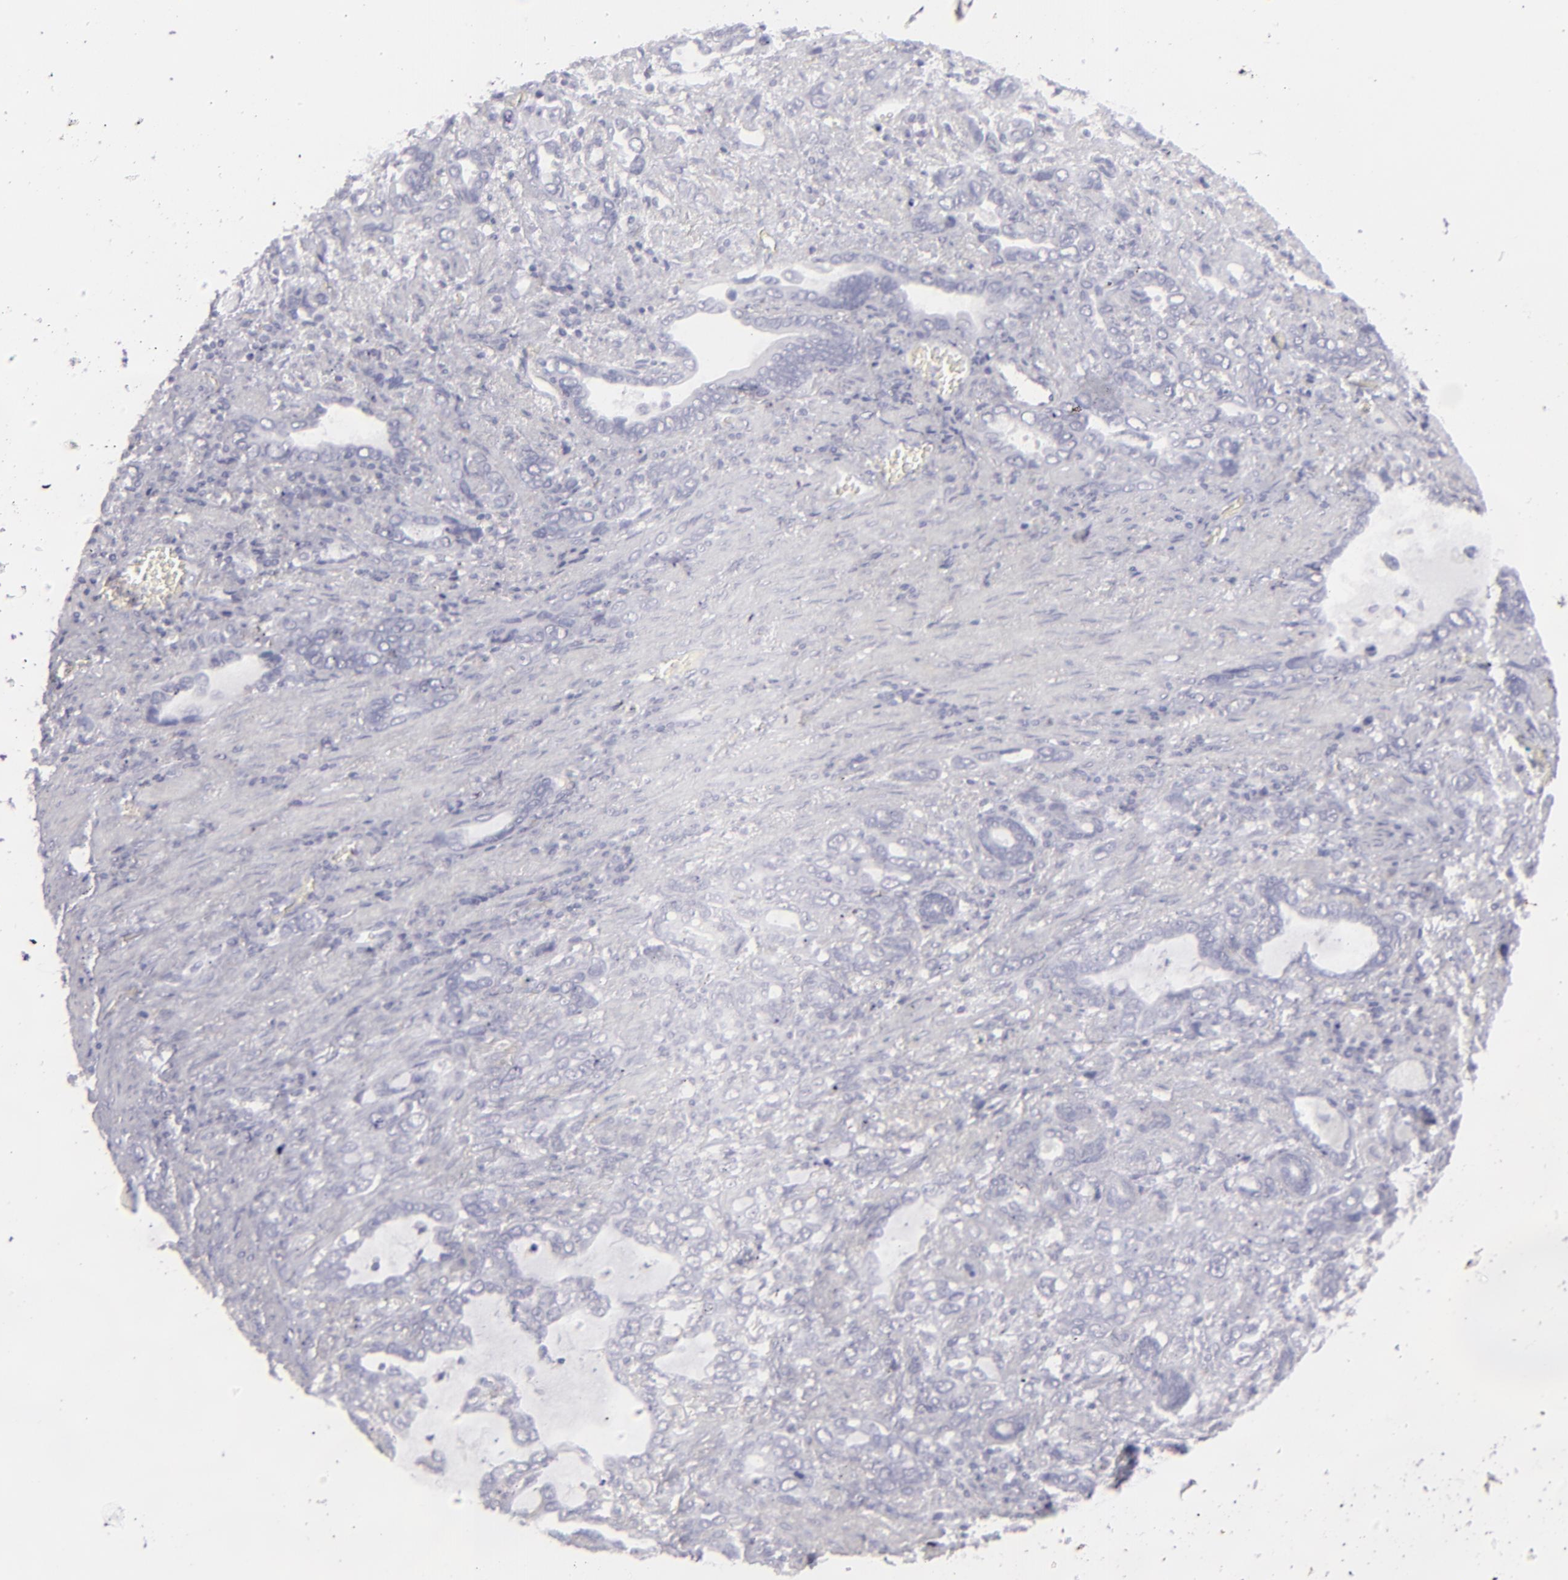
{"staining": {"intensity": "negative", "quantity": "none", "location": "none"}, "tissue": "stomach cancer", "cell_type": "Tumor cells", "image_type": "cancer", "snomed": [{"axis": "morphology", "description": "Adenocarcinoma, NOS"}, {"axis": "topography", "description": "Stomach"}], "caption": "Immunohistochemistry (IHC) of human adenocarcinoma (stomach) displays no positivity in tumor cells. (Brightfield microscopy of DAB immunohistochemistry at high magnification).", "gene": "FLG", "patient": {"sex": "male", "age": 78}}